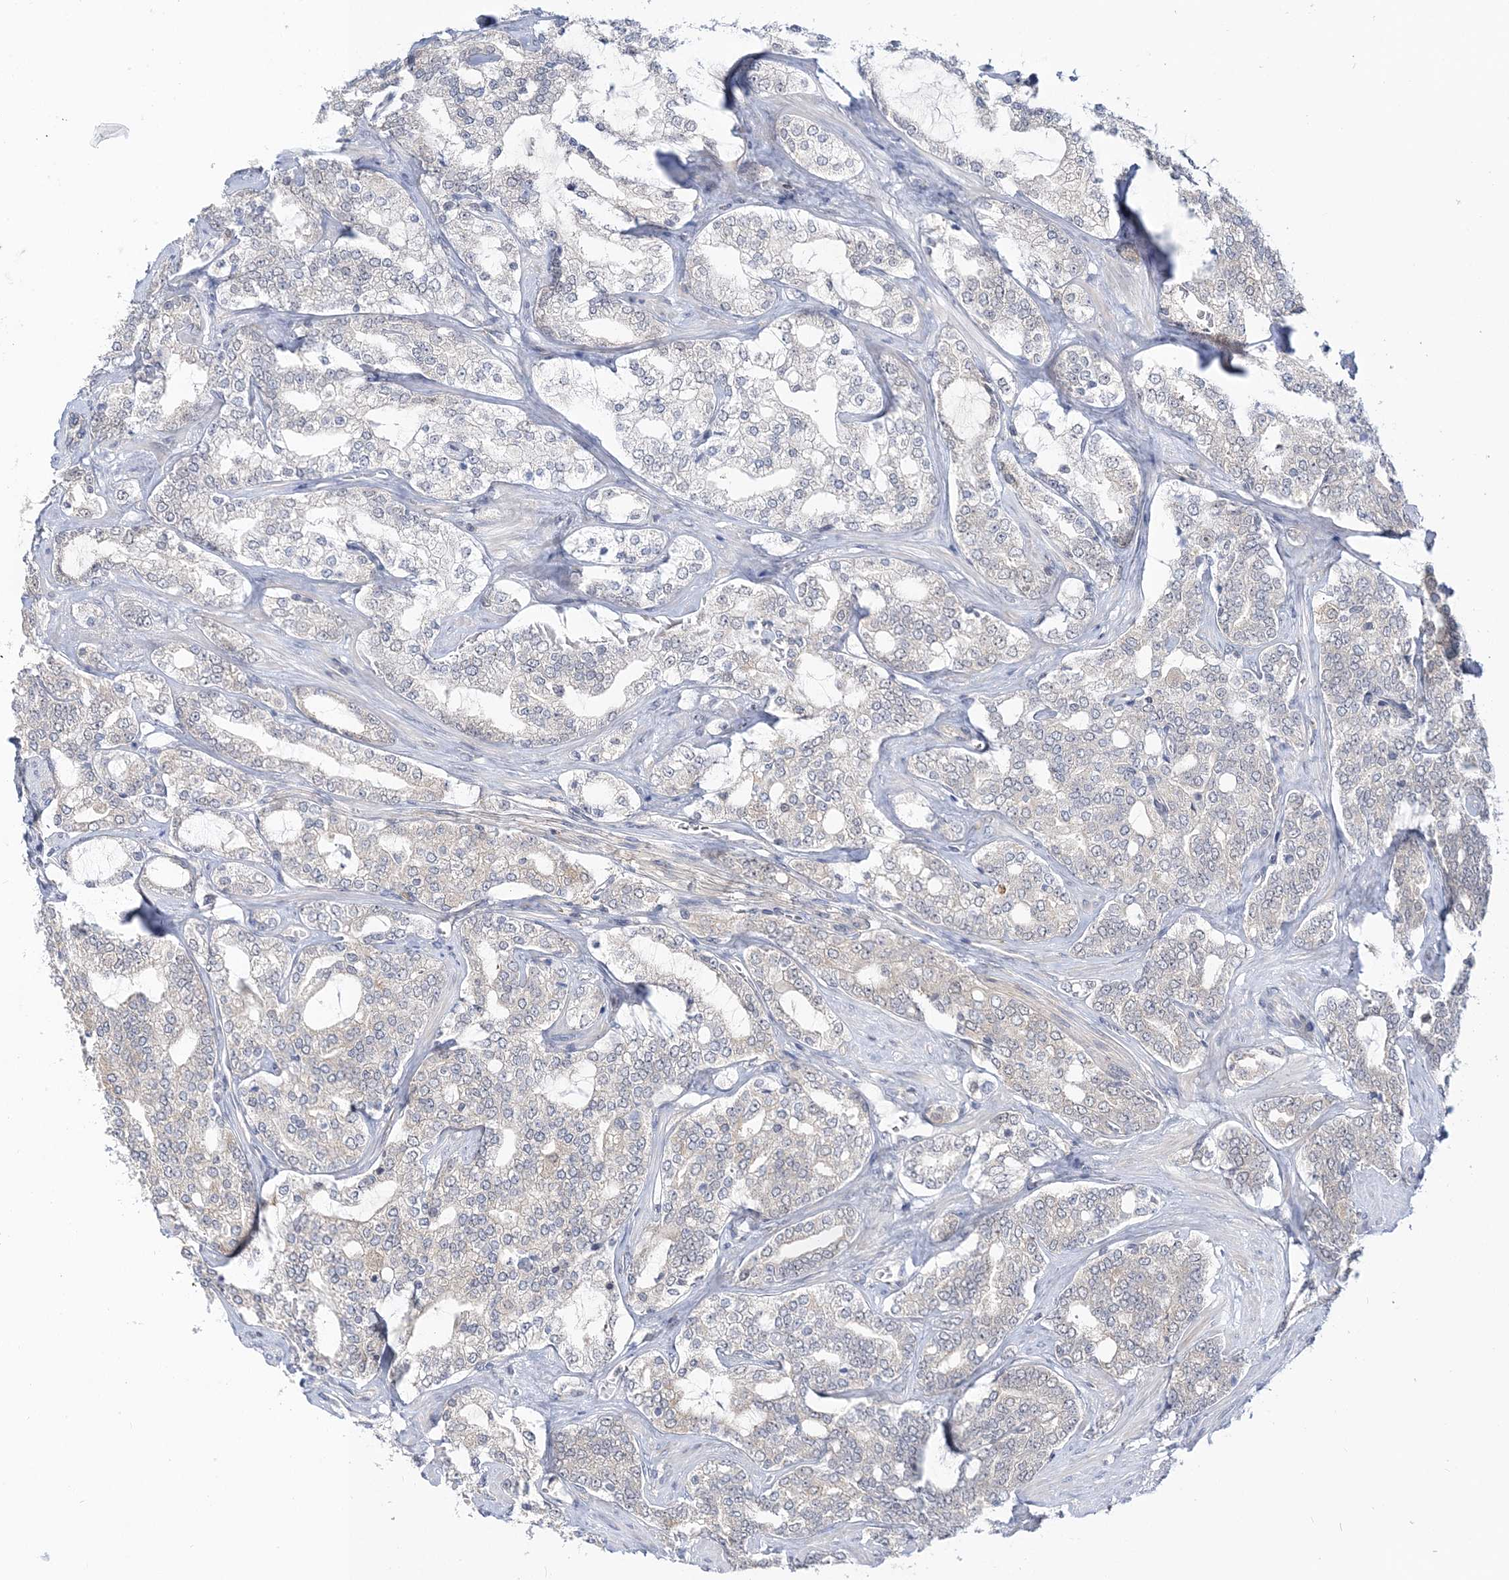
{"staining": {"intensity": "negative", "quantity": "none", "location": "none"}, "tissue": "prostate cancer", "cell_type": "Tumor cells", "image_type": "cancer", "snomed": [{"axis": "morphology", "description": "Adenocarcinoma, High grade"}, {"axis": "topography", "description": "Prostate"}], "caption": "This is a photomicrograph of IHC staining of high-grade adenocarcinoma (prostate), which shows no expression in tumor cells.", "gene": "THADA", "patient": {"sex": "male", "age": 64}}